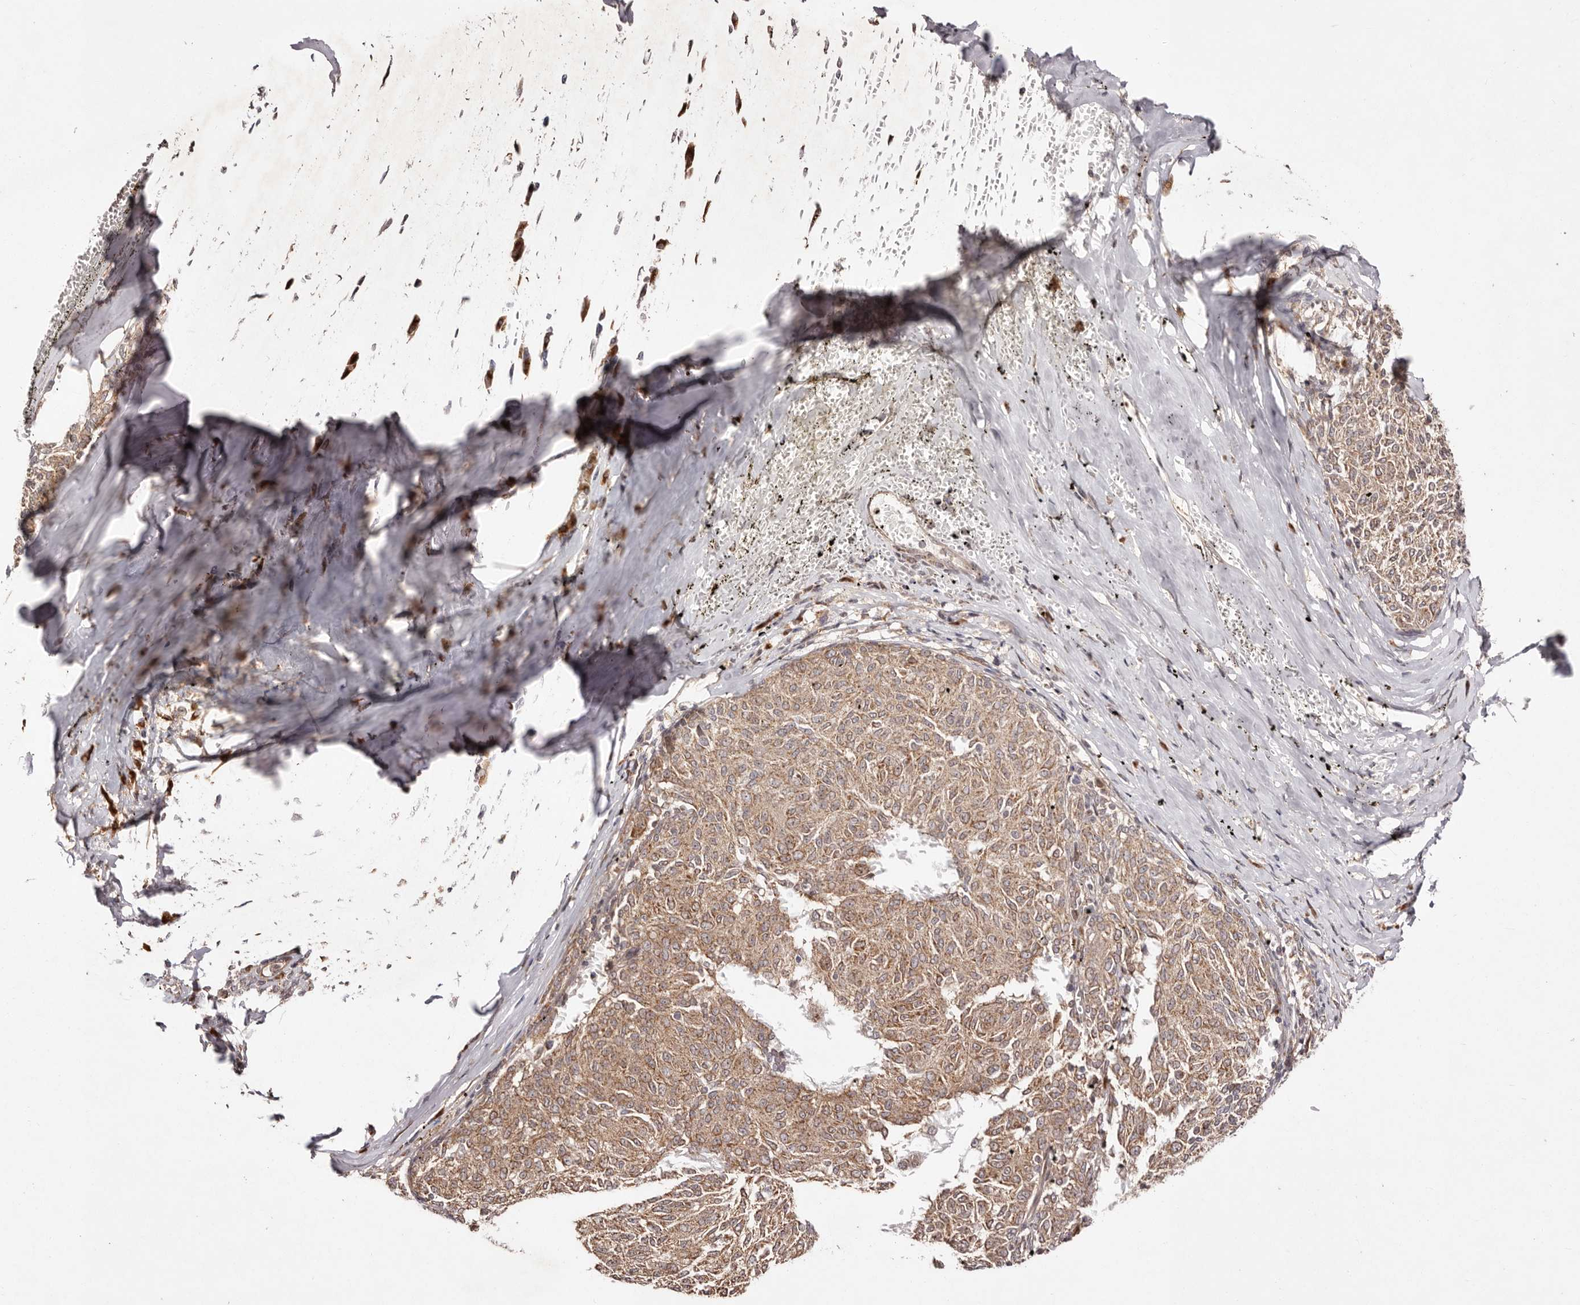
{"staining": {"intensity": "moderate", "quantity": ">75%", "location": "cytoplasmic/membranous"}, "tissue": "melanoma", "cell_type": "Tumor cells", "image_type": "cancer", "snomed": [{"axis": "morphology", "description": "Malignant melanoma, NOS"}, {"axis": "topography", "description": "Skin"}], "caption": "Immunohistochemistry of human melanoma exhibits medium levels of moderate cytoplasmic/membranous expression in about >75% of tumor cells.", "gene": "EGR3", "patient": {"sex": "female", "age": 72}}